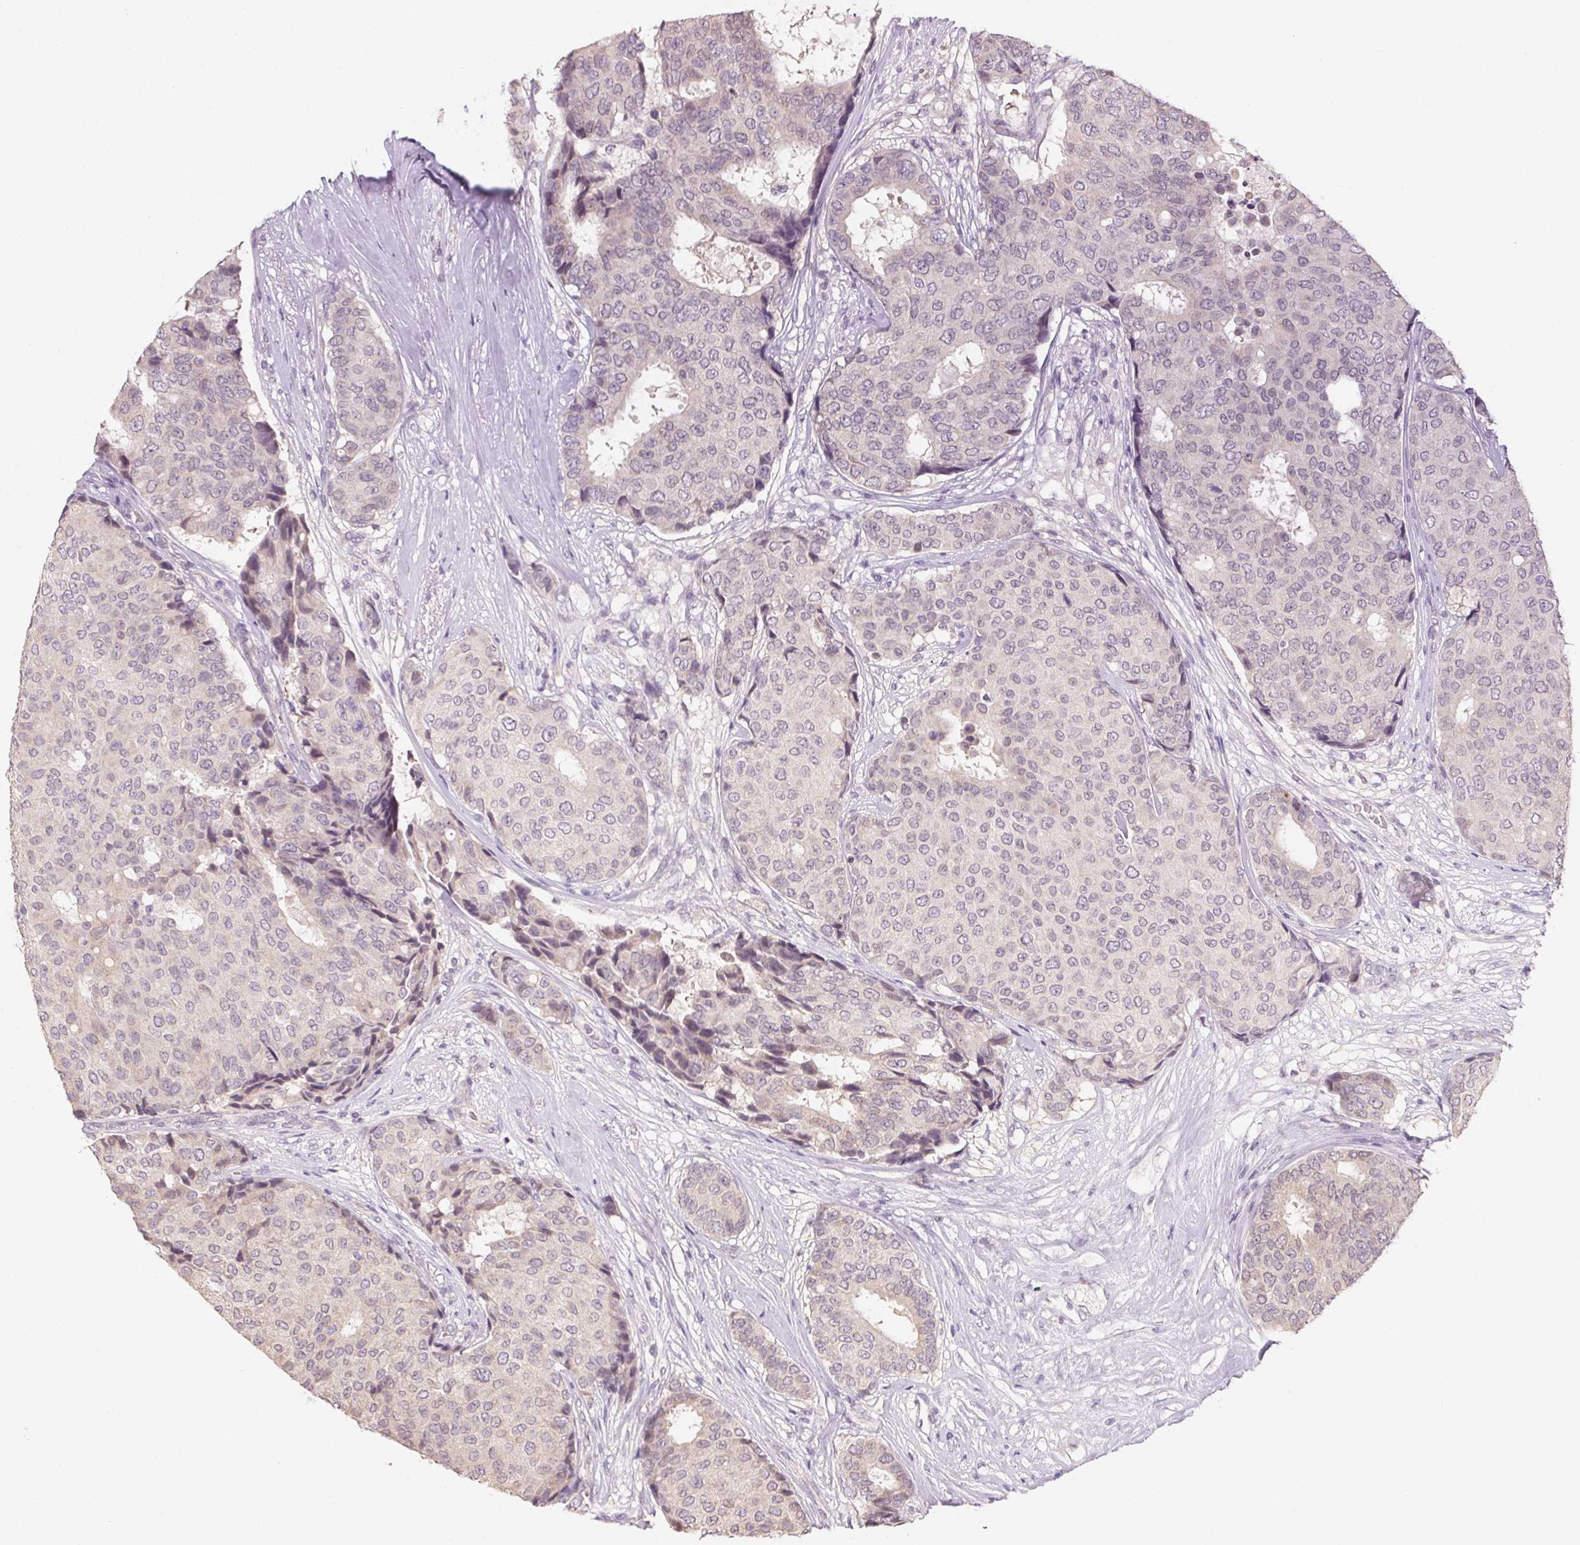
{"staining": {"intensity": "negative", "quantity": "none", "location": "none"}, "tissue": "breast cancer", "cell_type": "Tumor cells", "image_type": "cancer", "snomed": [{"axis": "morphology", "description": "Duct carcinoma"}, {"axis": "topography", "description": "Breast"}], "caption": "Immunohistochemistry of human breast cancer displays no positivity in tumor cells.", "gene": "ALDH8A1", "patient": {"sex": "female", "age": 75}}